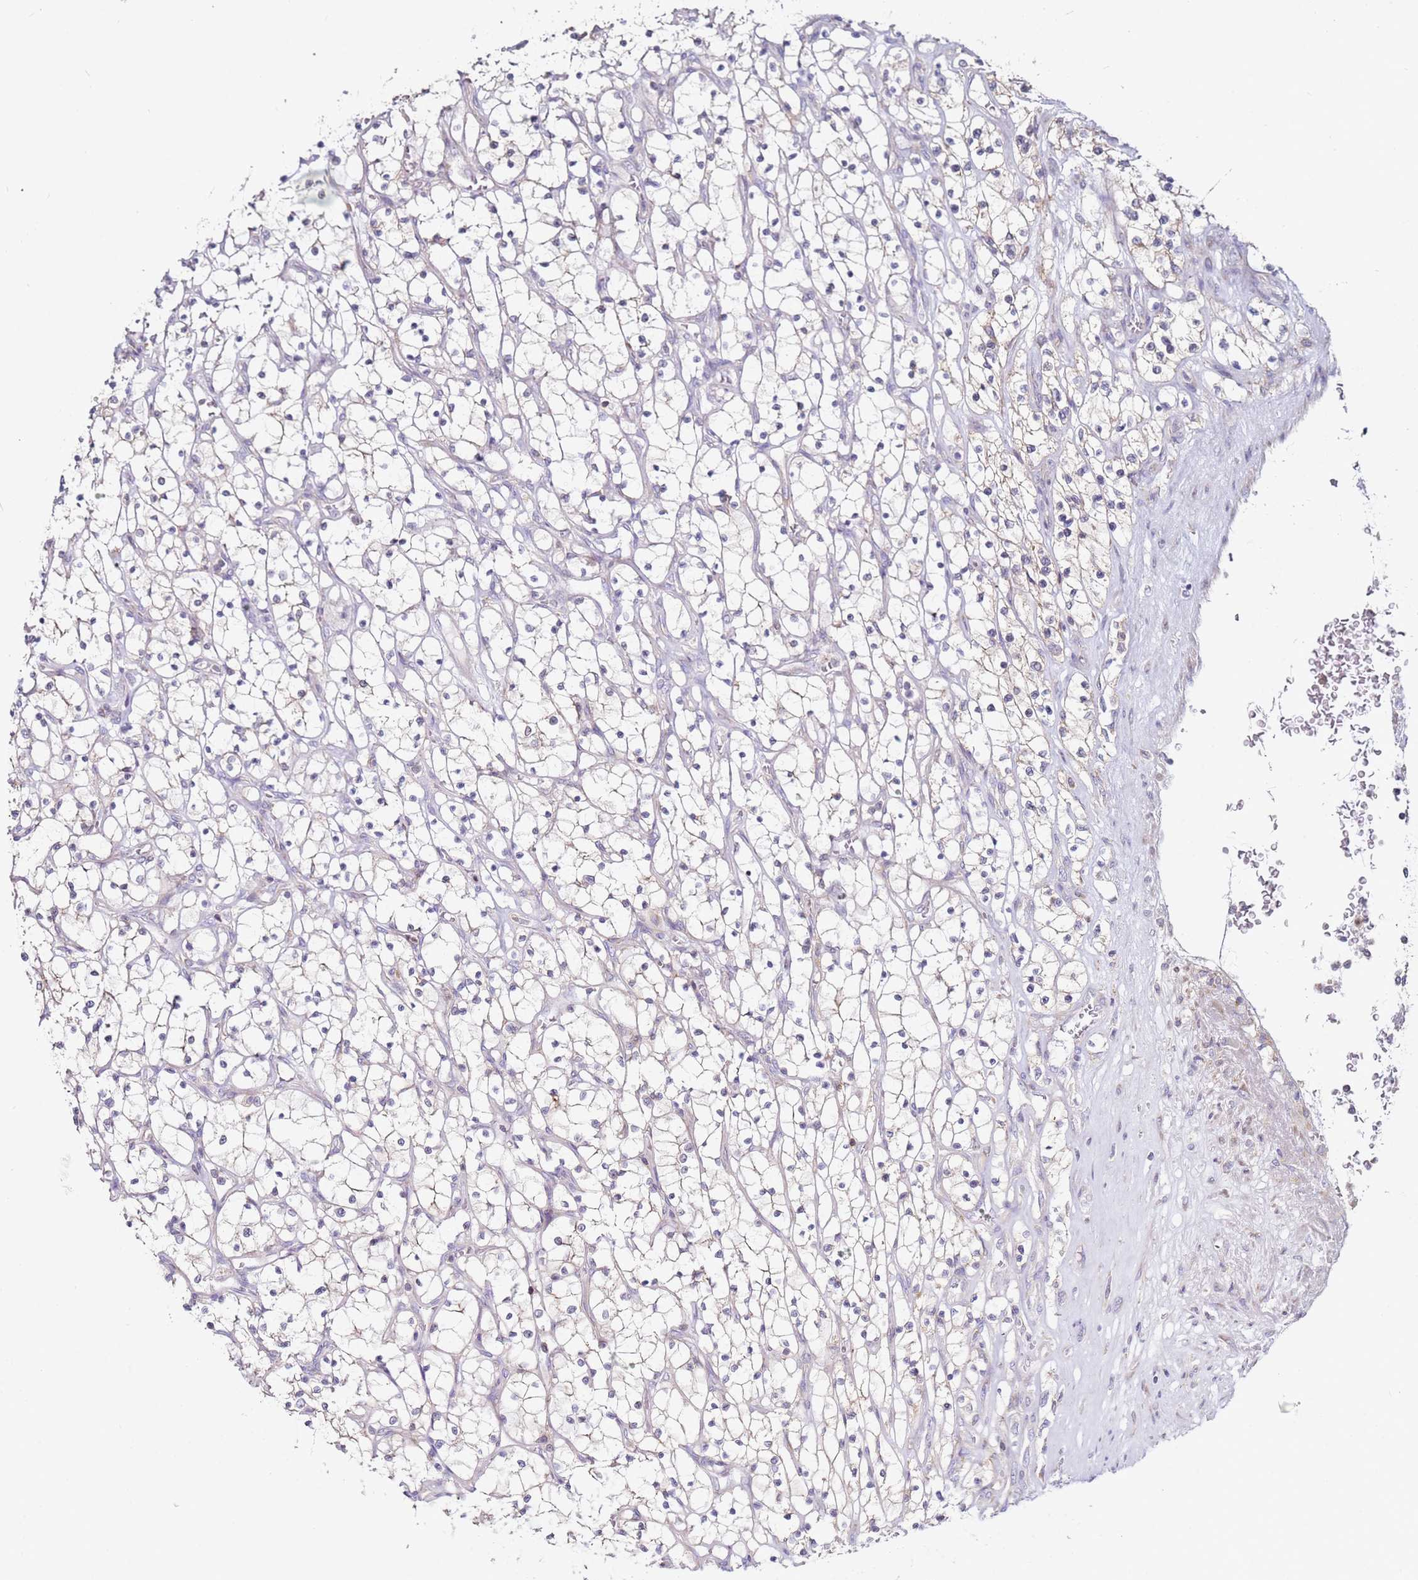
{"staining": {"intensity": "negative", "quantity": "none", "location": "none"}, "tissue": "renal cancer", "cell_type": "Tumor cells", "image_type": "cancer", "snomed": [{"axis": "morphology", "description": "Adenocarcinoma, NOS"}, {"axis": "topography", "description": "Kidney"}], "caption": "This is an immunohistochemistry (IHC) micrograph of adenocarcinoma (renal). There is no expression in tumor cells.", "gene": "CNOT9", "patient": {"sex": "female", "age": 69}}